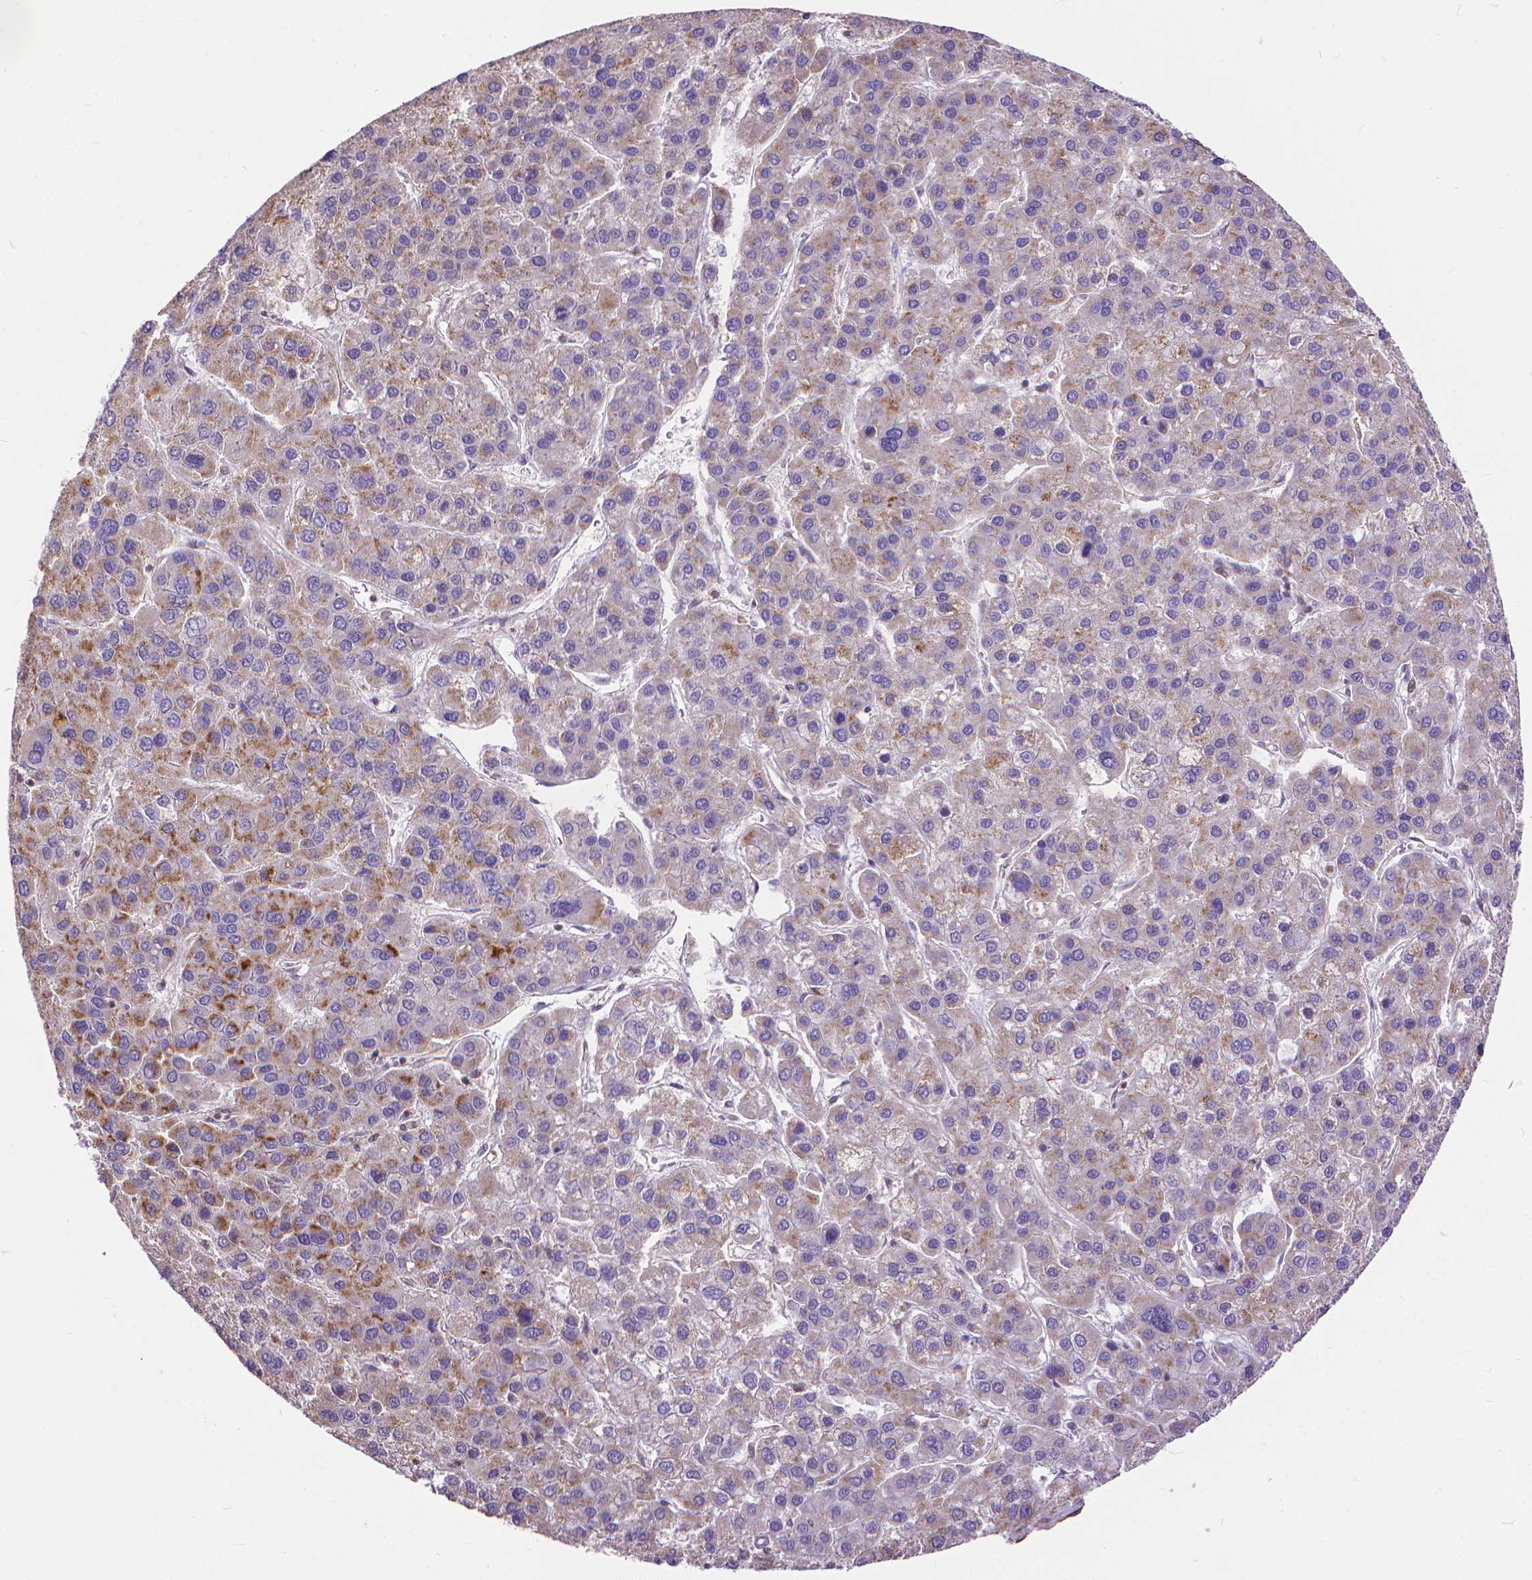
{"staining": {"intensity": "moderate", "quantity": "<25%", "location": "cytoplasmic/membranous"}, "tissue": "liver cancer", "cell_type": "Tumor cells", "image_type": "cancer", "snomed": [{"axis": "morphology", "description": "Carcinoma, Hepatocellular, NOS"}, {"axis": "topography", "description": "Liver"}], "caption": "This photomicrograph shows immunohistochemistry (IHC) staining of hepatocellular carcinoma (liver), with low moderate cytoplasmic/membranous positivity in about <25% of tumor cells.", "gene": "TMEM135", "patient": {"sex": "female", "age": 41}}